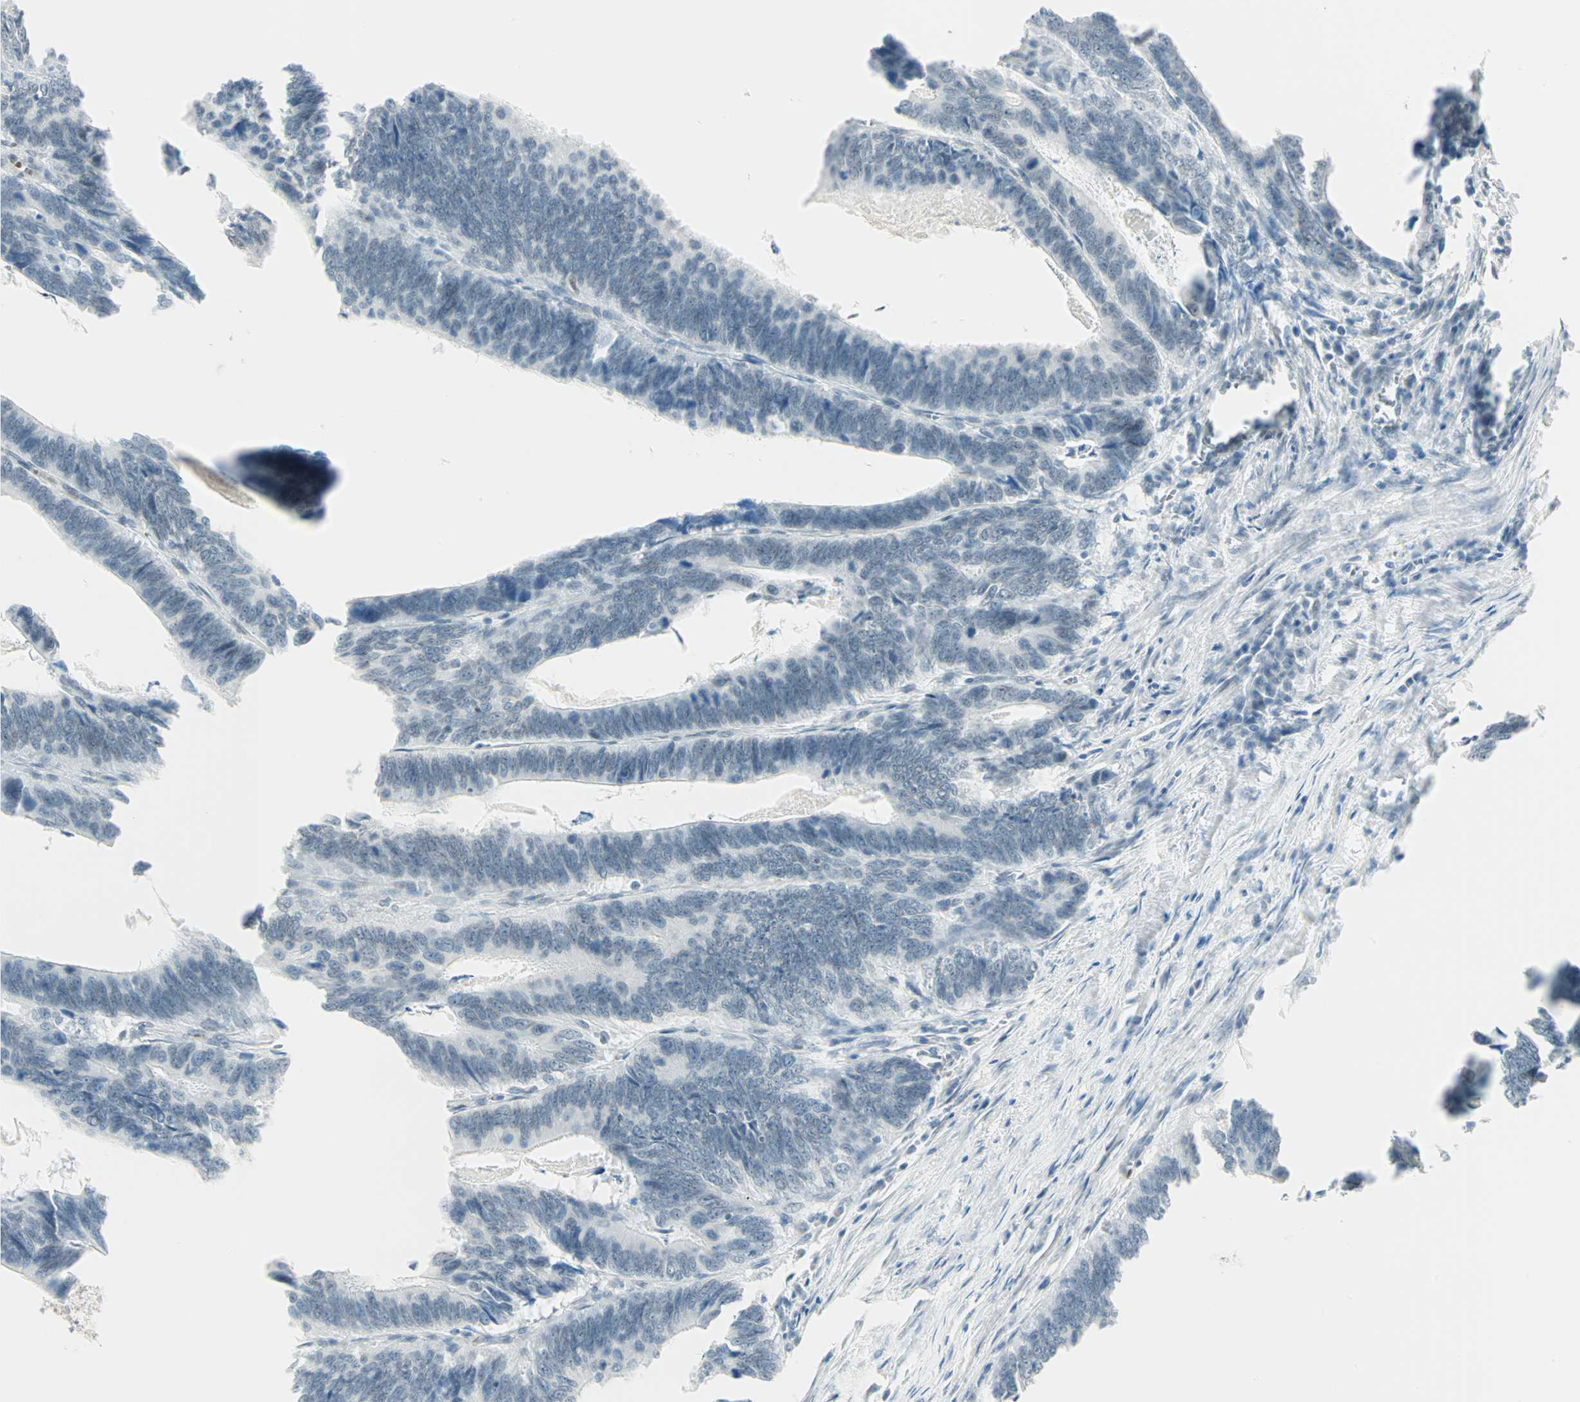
{"staining": {"intensity": "negative", "quantity": "none", "location": "none"}, "tissue": "colorectal cancer", "cell_type": "Tumor cells", "image_type": "cancer", "snomed": [{"axis": "morphology", "description": "Adenocarcinoma, NOS"}, {"axis": "topography", "description": "Colon"}], "caption": "The image demonstrates no staining of tumor cells in adenocarcinoma (colorectal).", "gene": "BCAN", "patient": {"sex": "male", "age": 72}}